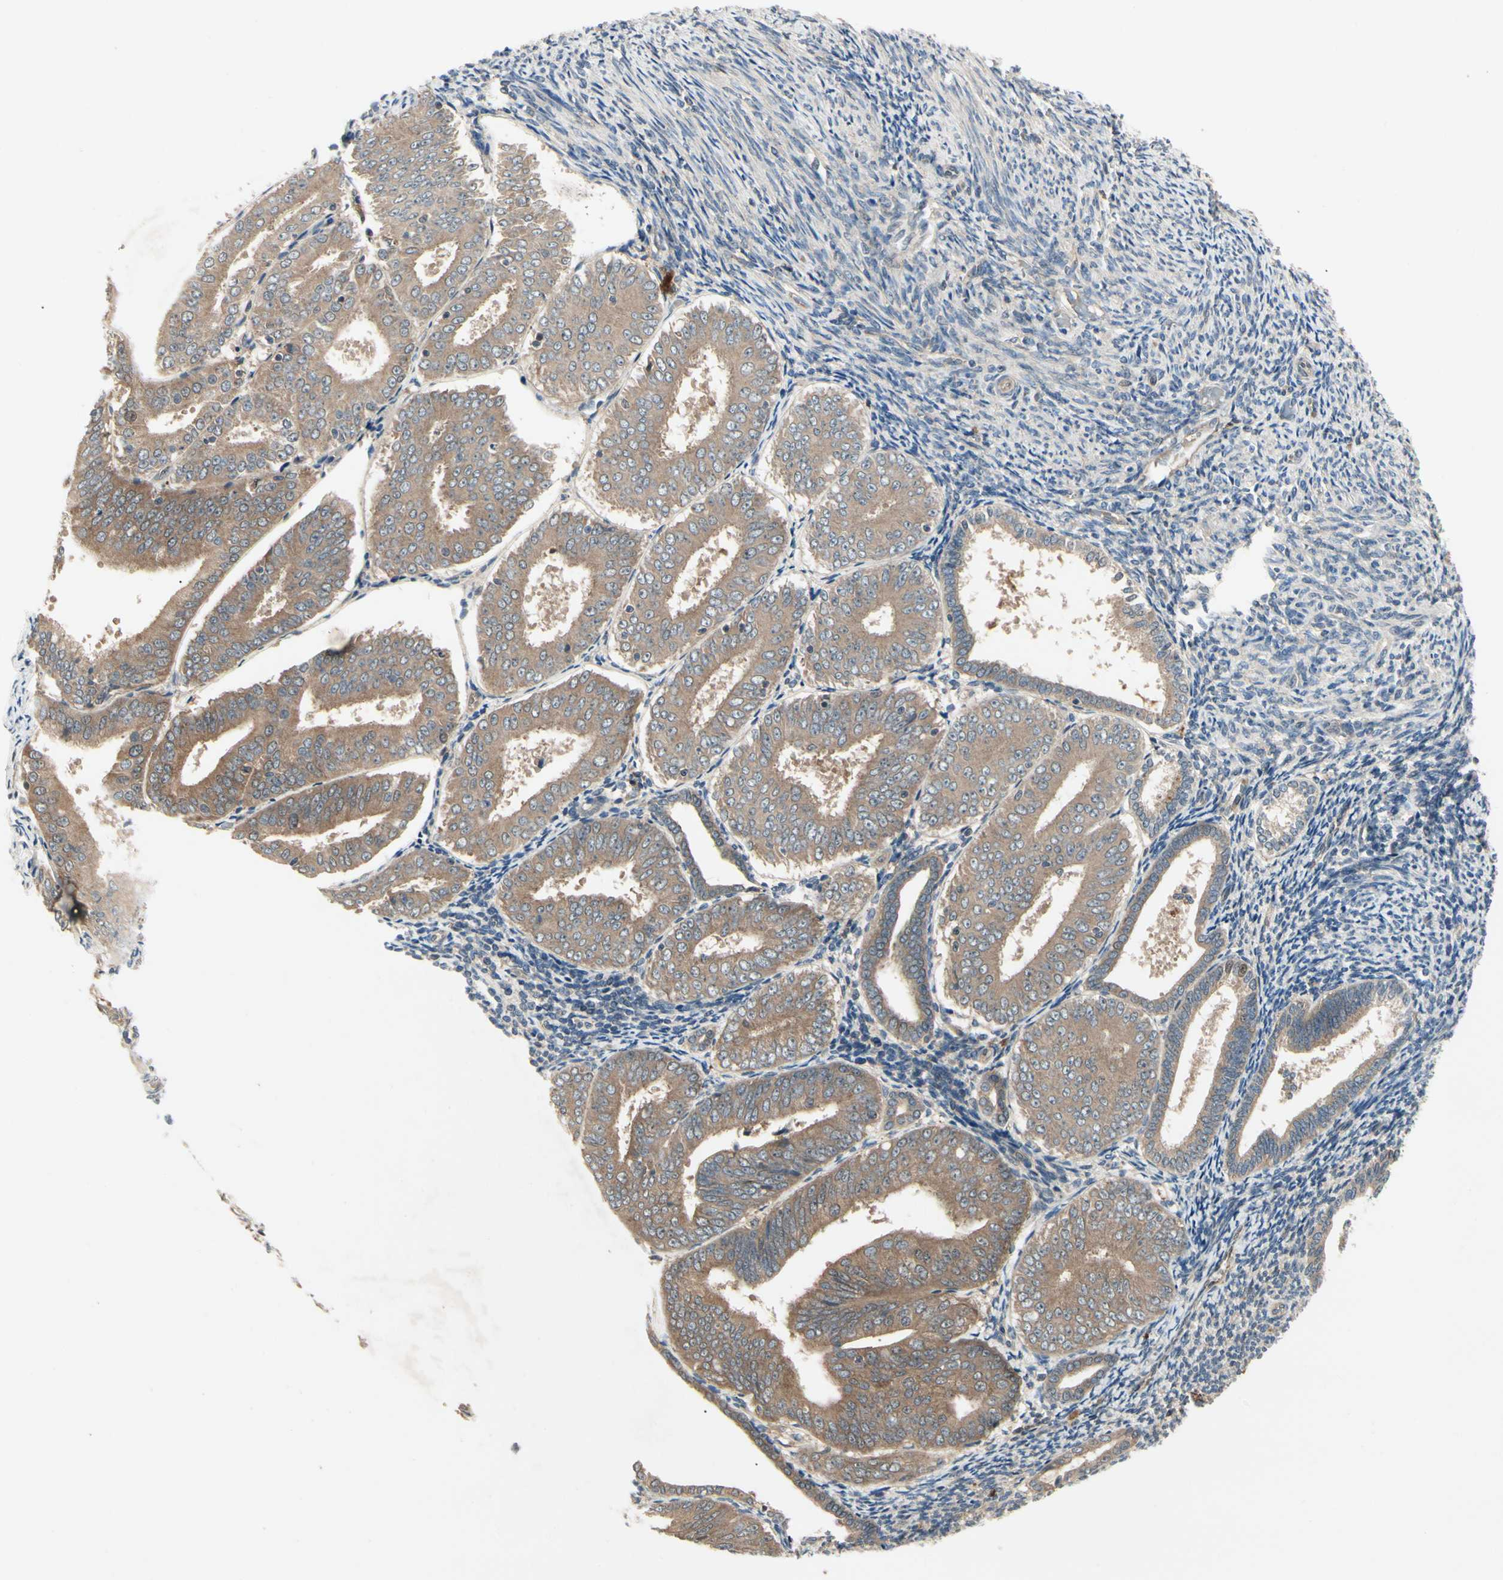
{"staining": {"intensity": "moderate", "quantity": ">75%", "location": "cytoplasmic/membranous"}, "tissue": "endometrial cancer", "cell_type": "Tumor cells", "image_type": "cancer", "snomed": [{"axis": "morphology", "description": "Adenocarcinoma, NOS"}, {"axis": "topography", "description": "Endometrium"}], "caption": "IHC (DAB) staining of human endometrial adenocarcinoma displays moderate cytoplasmic/membranous protein expression in about >75% of tumor cells.", "gene": "RNF14", "patient": {"sex": "female", "age": 63}}